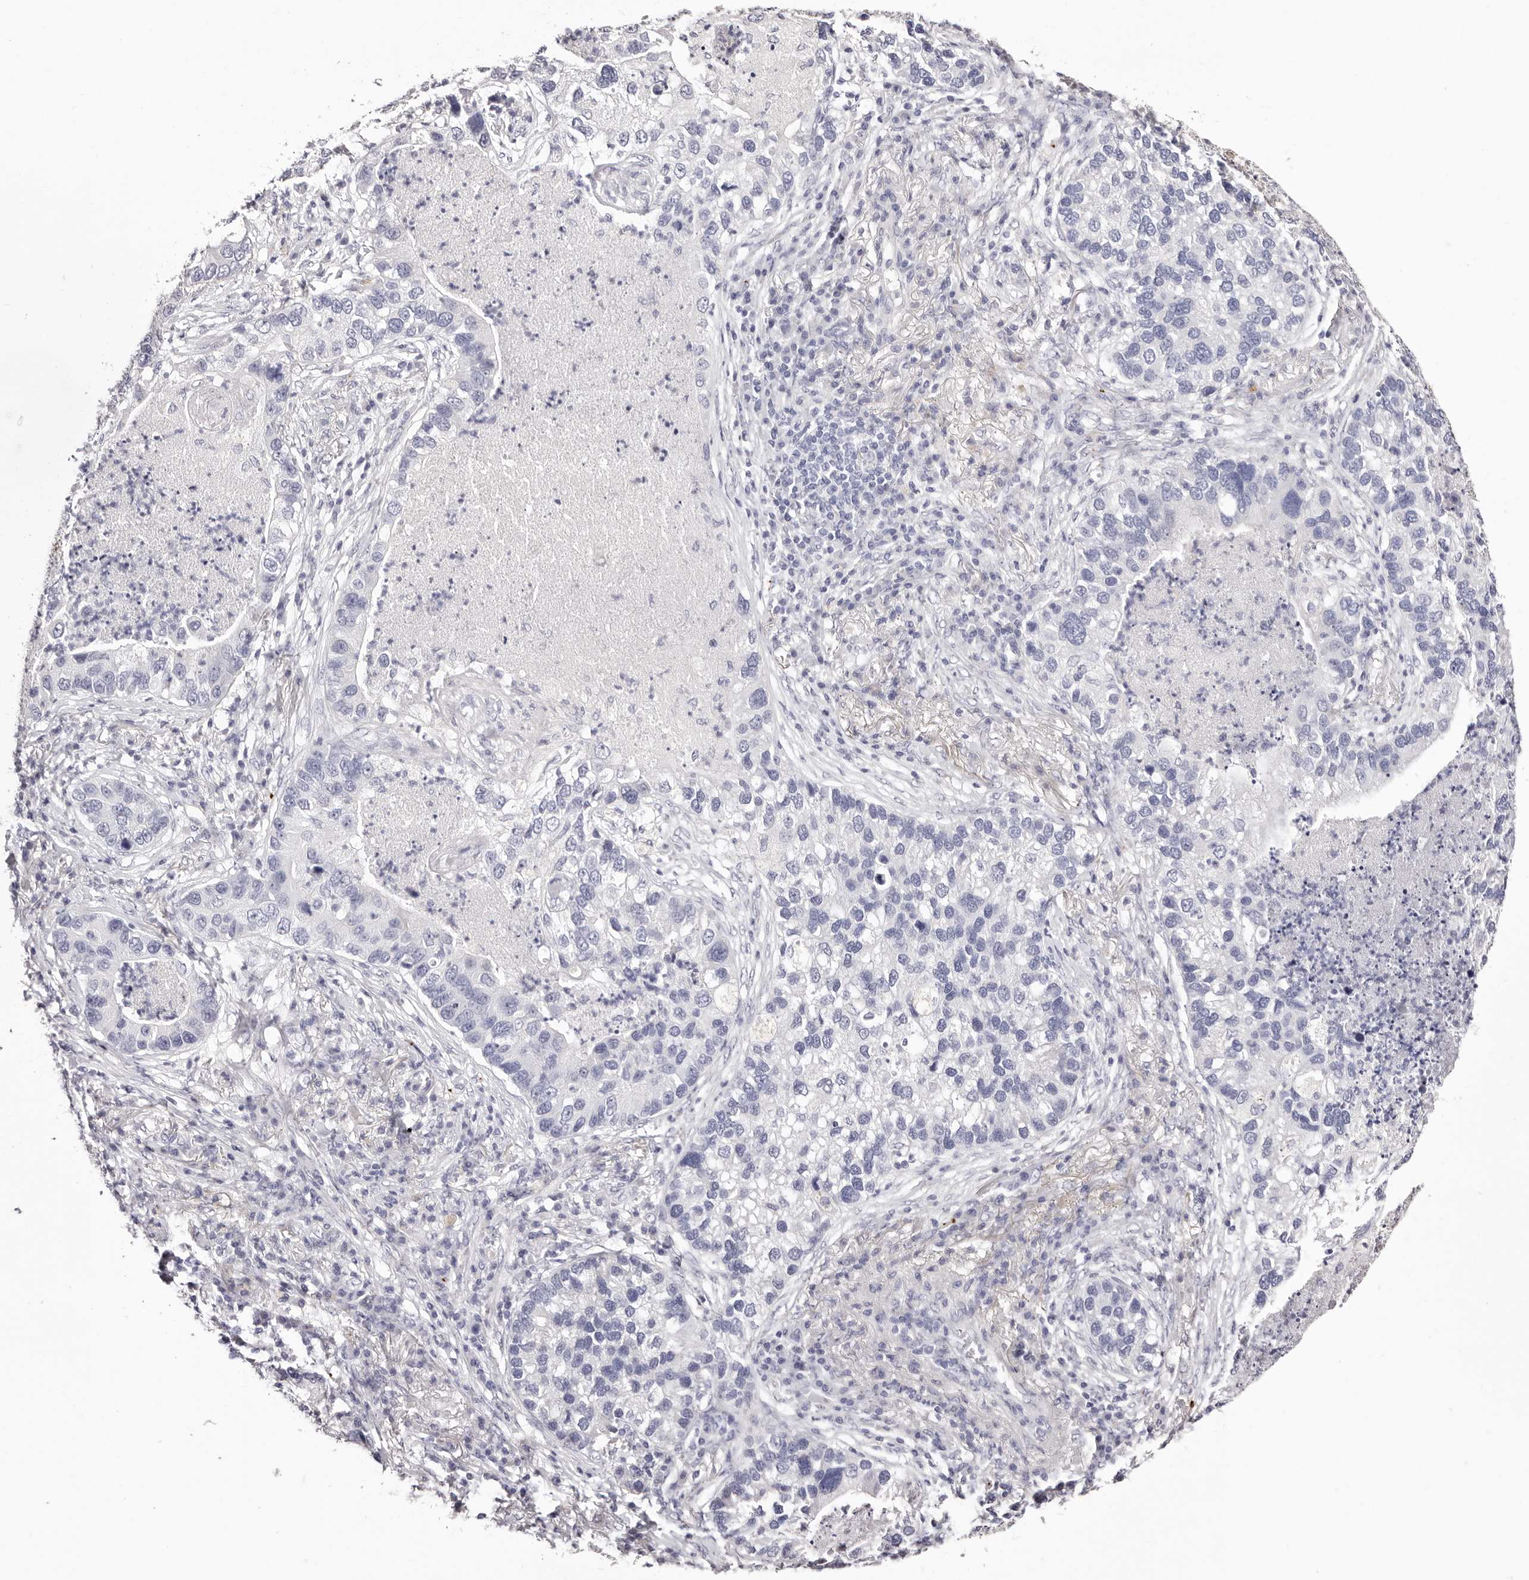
{"staining": {"intensity": "negative", "quantity": "none", "location": "none"}, "tissue": "lung cancer", "cell_type": "Tumor cells", "image_type": "cancer", "snomed": [{"axis": "morphology", "description": "Normal tissue, NOS"}, {"axis": "morphology", "description": "Adenocarcinoma, NOS"}, {"axis": "topography", "description": "Bronchus"}, {"axis": "topography", "description": "Lung"}], "caption": "Histopathology image shows no protein expression in tumor cells of lung cancer (adenocarcinoma) tissue.", "gene": "PF4", "patient": {"sex": "male", "age": 54}}